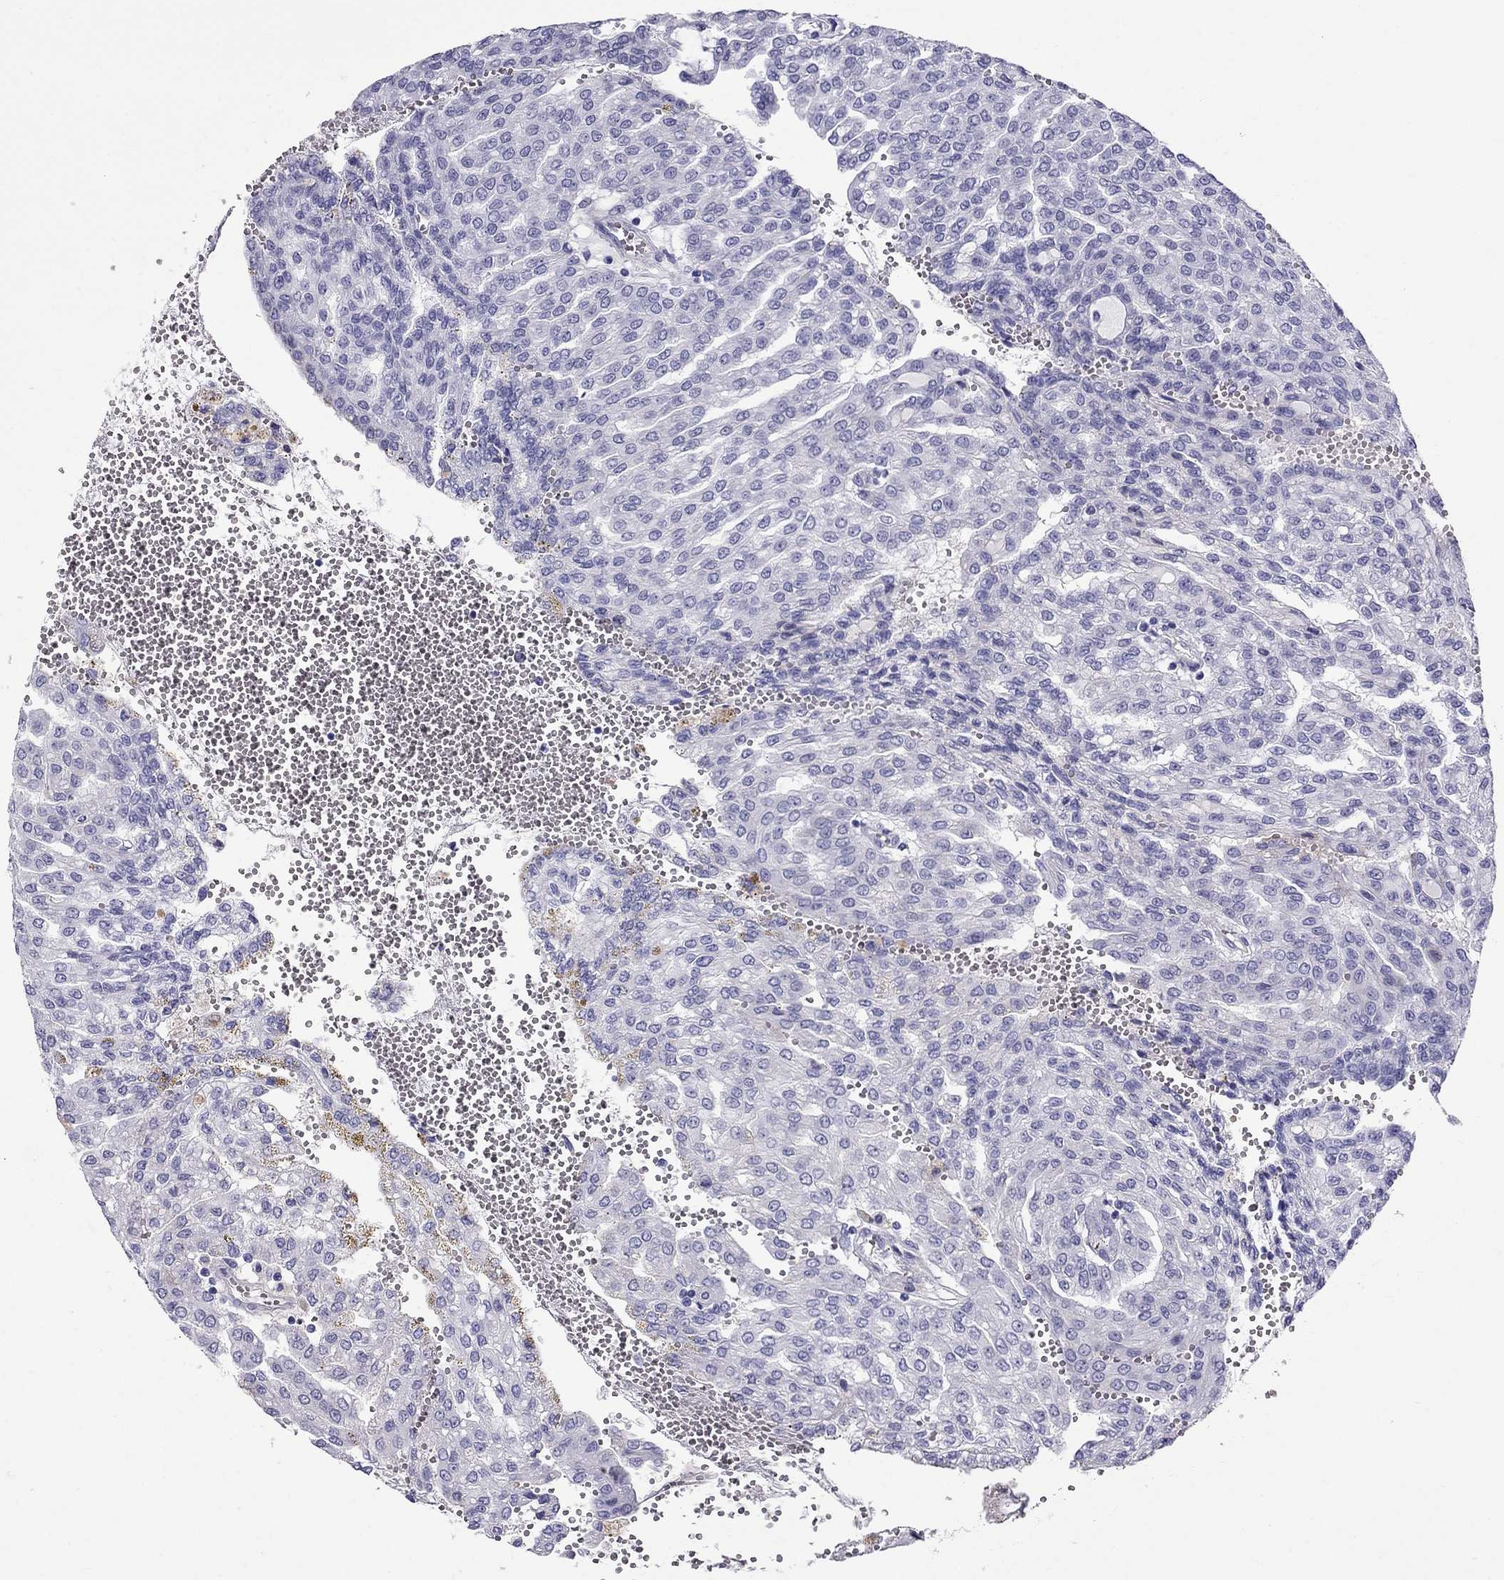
{"staining": {"intensity": "negative", "quantity": "none", "location": "none"}, "tissue": "renal cancer", "cell_type": "Tumor cells", "image_type": "cancer", "snomed": [{"axis": "morphology", "description": "Adenocarcinoma, NOS"}, {"axis": "topography", "description": "Kidney"}], "caption": "DAB (3,3'-diaminobenzidine) immunohistochemical staining of human renal cancer (adenocarcinoma) exhibits no significant expression in tumor cells. The staining is performed using DAB brown chromogen with nuclei counter-stained in using hematoxylin.", "gene": "SCART1", "patient": {"sex": "male", "age": 63}}